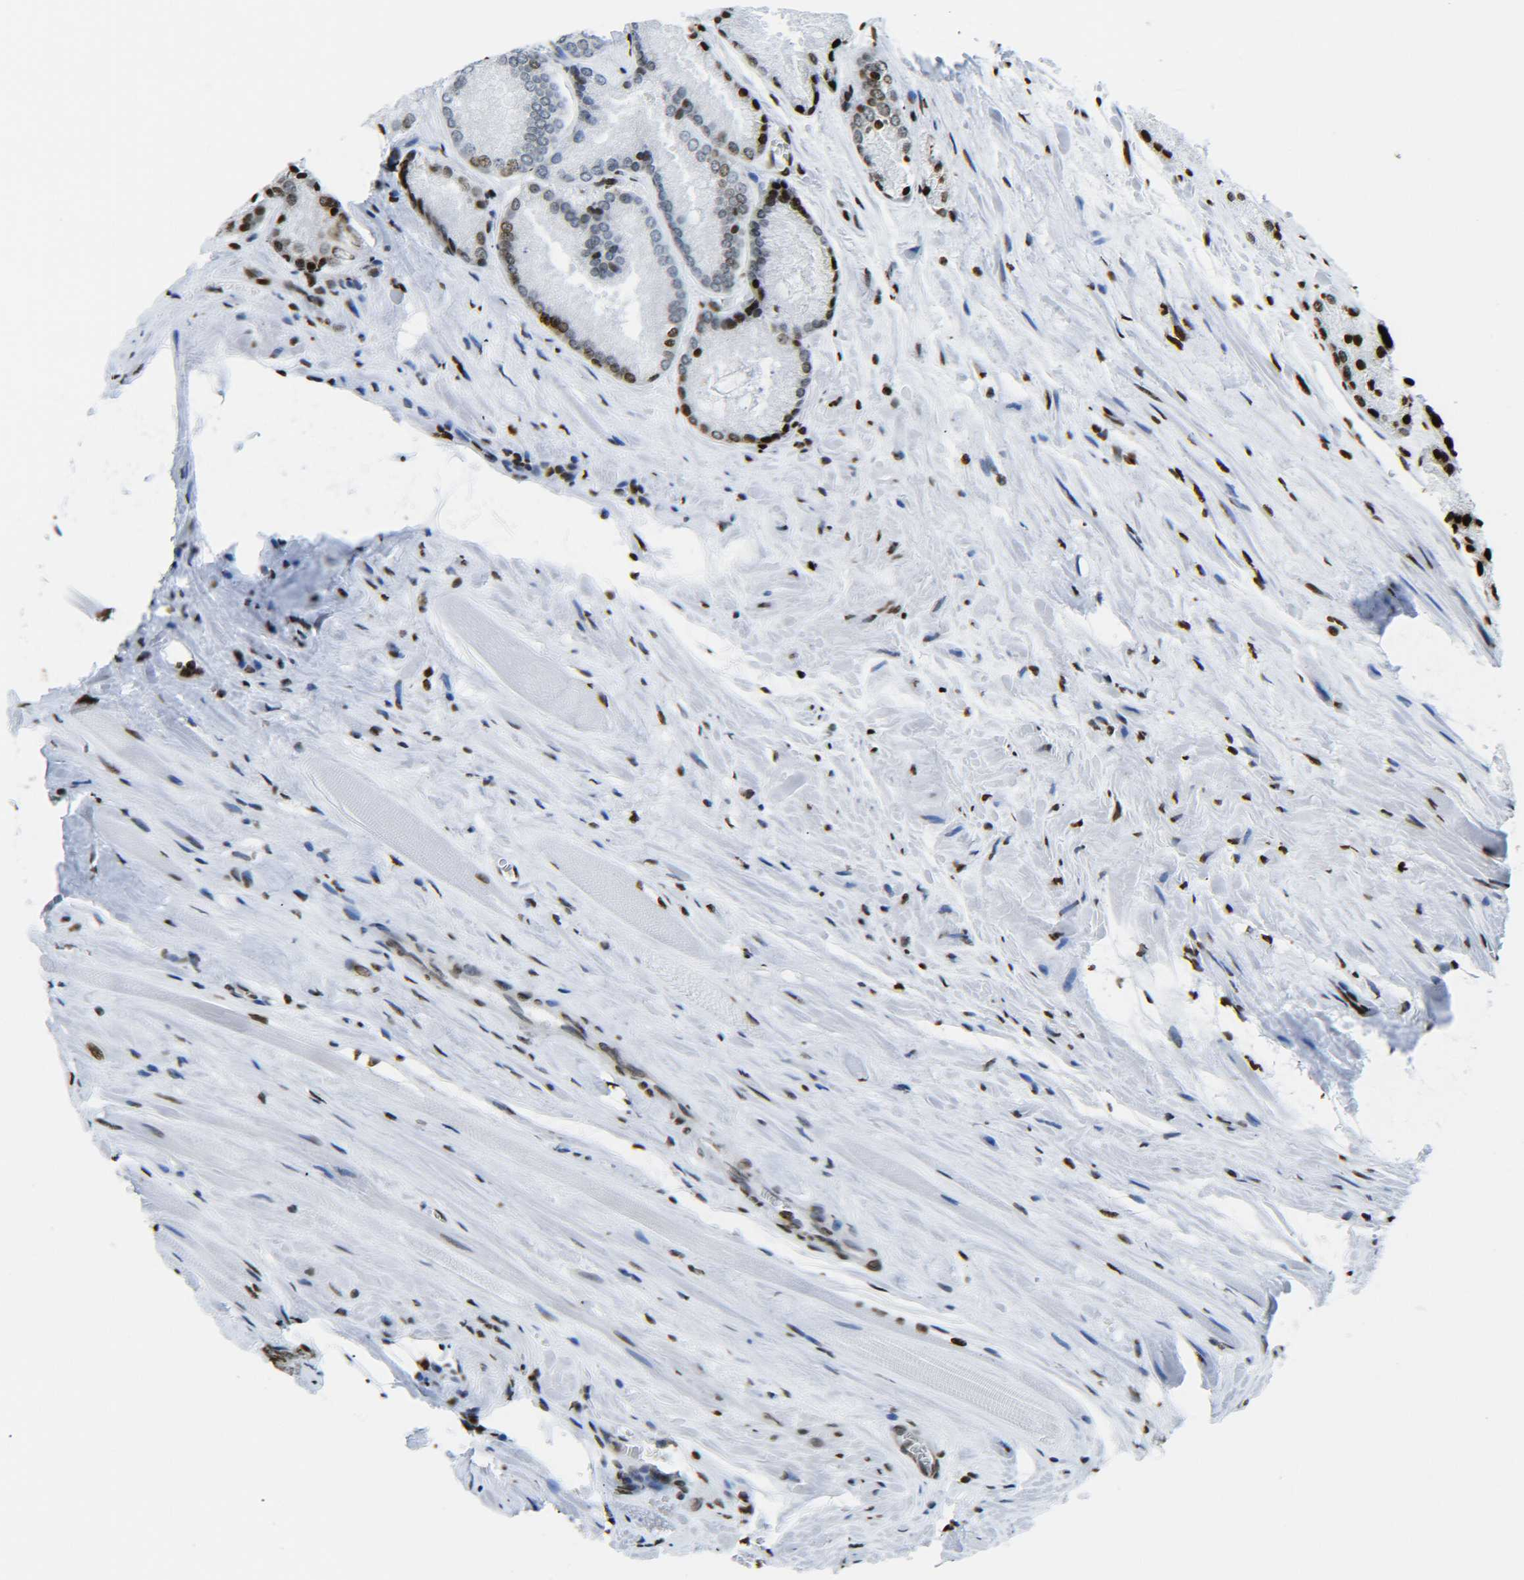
{"staining": {"intensity": "strong", "quantity": ">75%", "location": "nuclear"}, "tissue": "prostate cancer", "cell_type": "Tumor cells", "image_type": "cancer", "snomed": [{"axis": "morphology", "description": "Adenocarcinoma, Low grade"}, {"axis": "topography", "description": "Prostate"}], "caption": "Immunohistochemistry image of neoplastic tissue: human prostate cancer stained using immunohistochemistry shows high levels of strong protein expression localized specifically in the nuclear of tumor cells, appearing as a nuclear brown color.", "gene": "H2AX", "patient": {"sex": "male", "age": 64}}